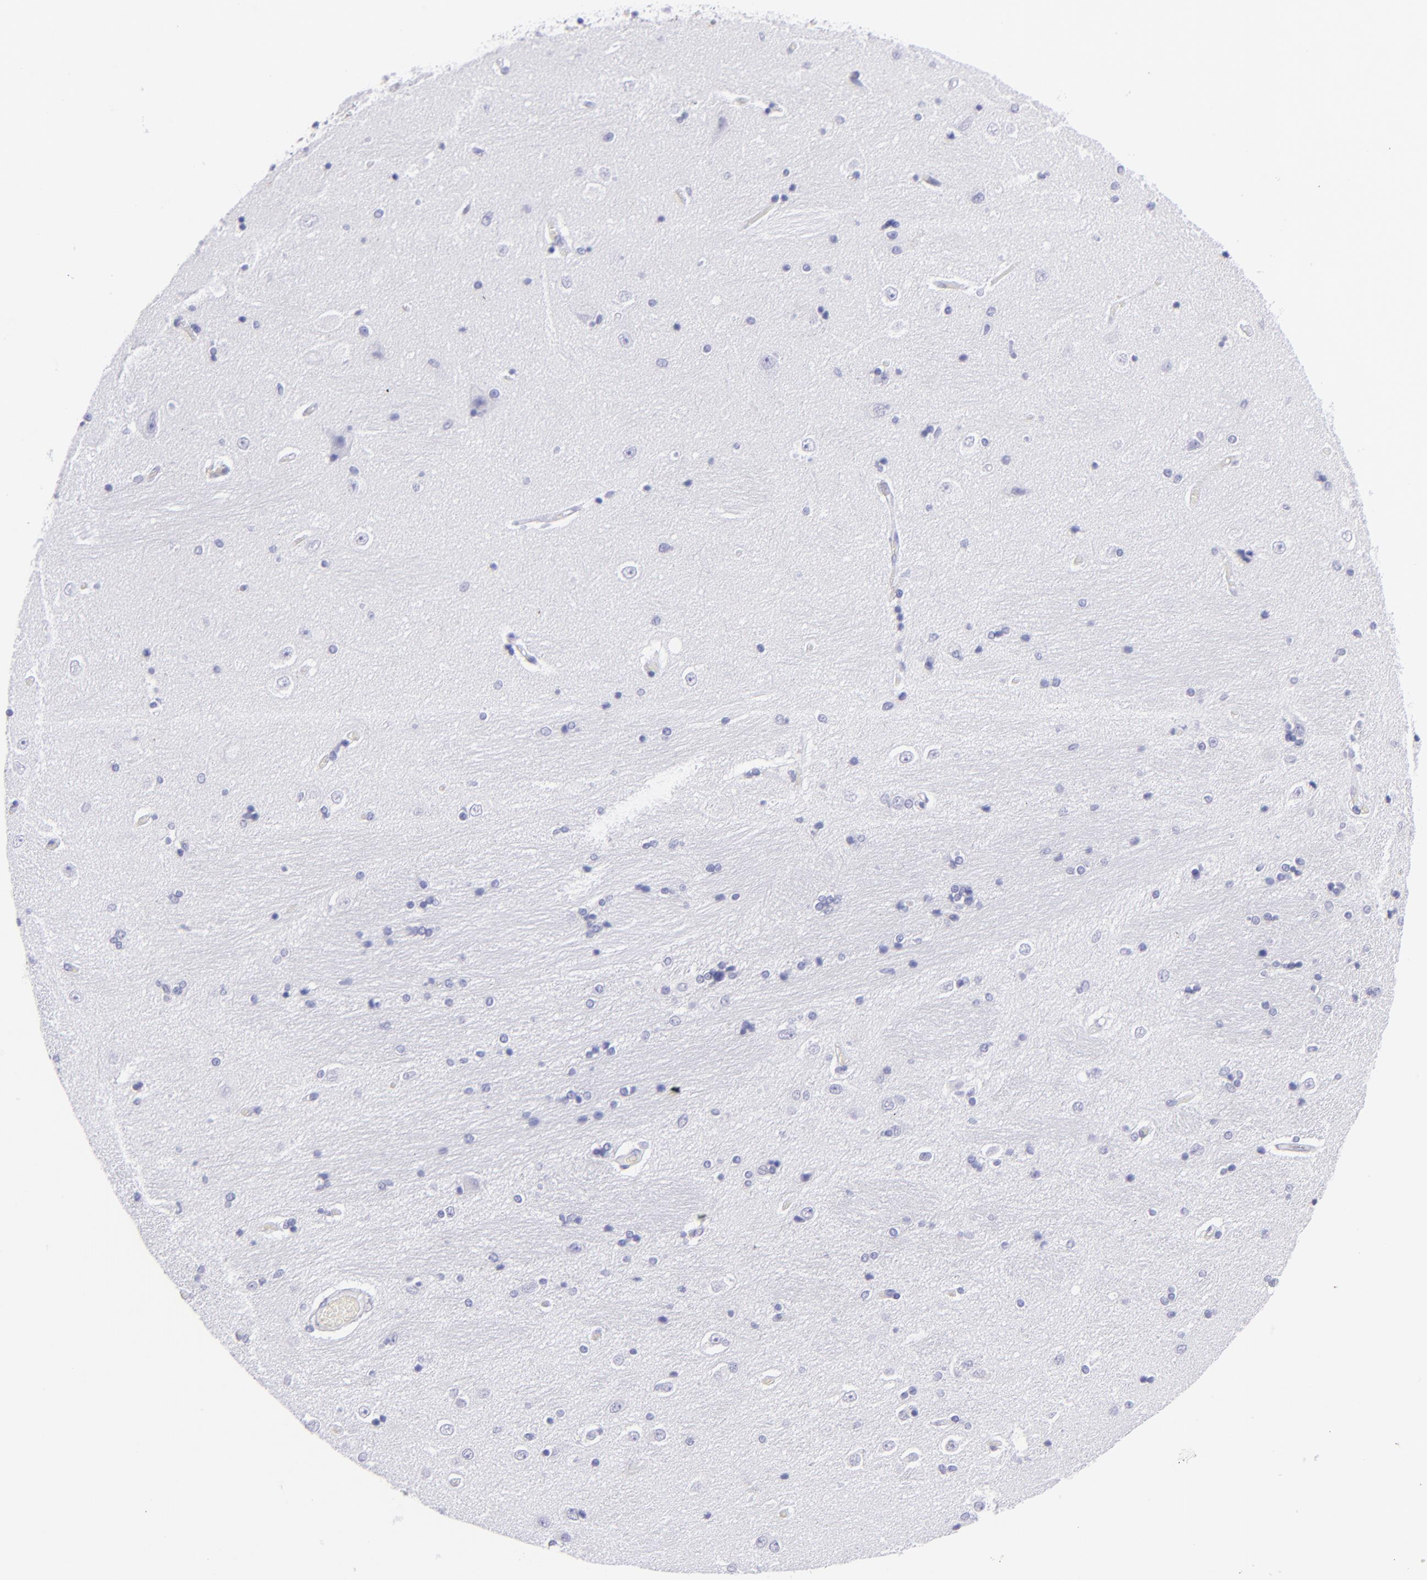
{"staining": {"intensity": "negative", "quantity": "none", "location": "none"}, "tissue": "hippocampus", "cell_type": "Glial cells", "image_type": "normal", "snomed": [{"axis": "morphology", "description": "Normal tissue, NOS"}, {"axis": "topography", "description": "Hippocampus"}], "caption": "IHC of unremarkable hippocampus reveals no expression in glial cells.", "gene": "PIP", "patient": {"sex": "female", "age": 54}}